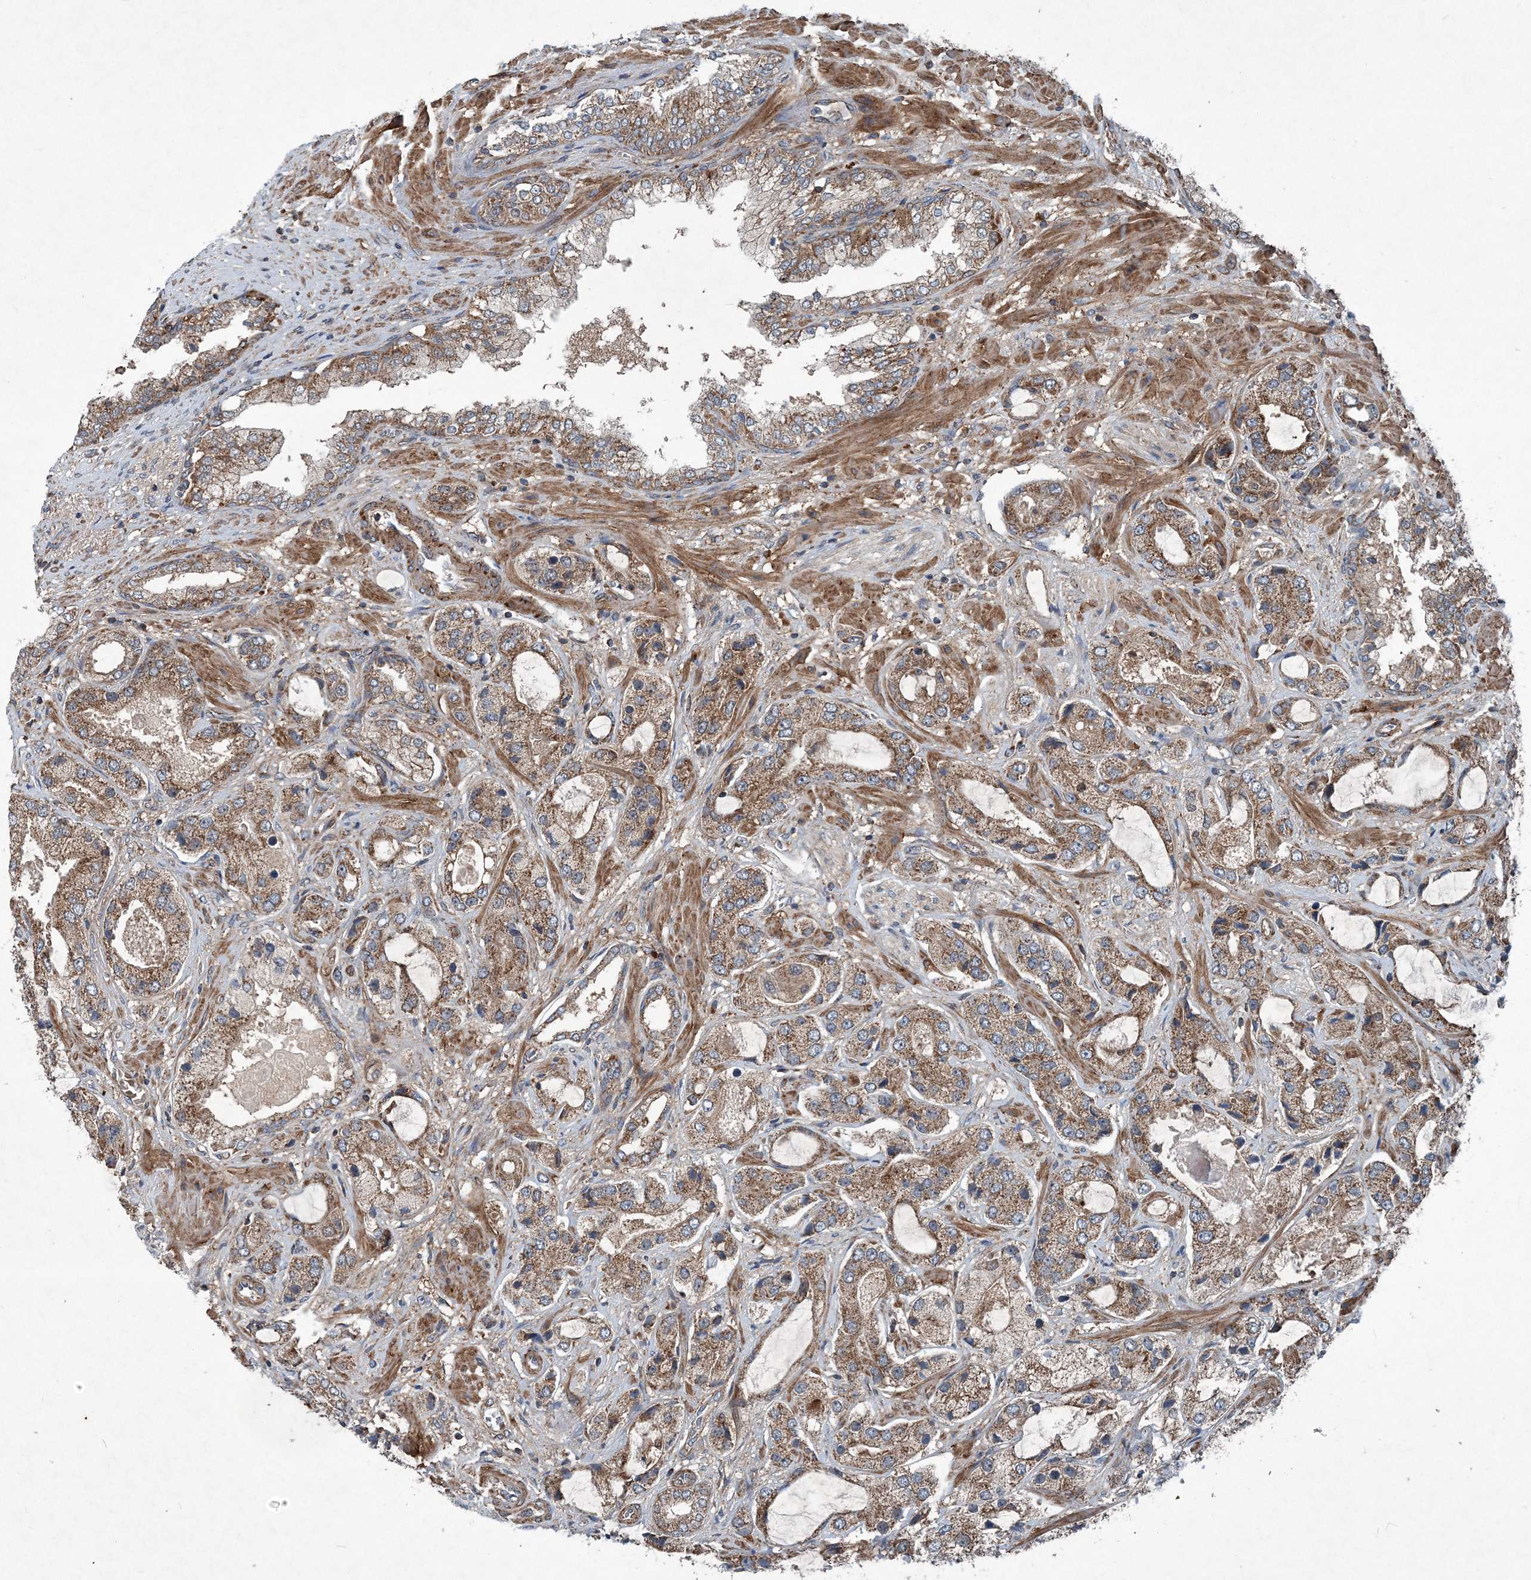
{"staining": {"intensity": "moderate", "quantity": ">75%", "location": "cytoplasmic/membranous"}, "tissue": "prostate cancer", "cell_type": "Tumor cells", "image_type": "cancer", "snomed": [{"axis": "morphology", "description": "Normal tissue, NOS"}, {"axis": "morphology", "description": "Adenocarcinoma, High grade"}, {"axis": "topography", "description": "Prostate"}, {"axis": "topography", "description": "Peripheral nerve tissue"}], "caption": "Prostate cancer (adenocarcinoma (high-grade)) stained for a protein exhibits moderate cytoplasmic/membranous positivity in tumor cells.", "gene": "NDUFA2", "patient": {"sex": "male", "age": 59}}